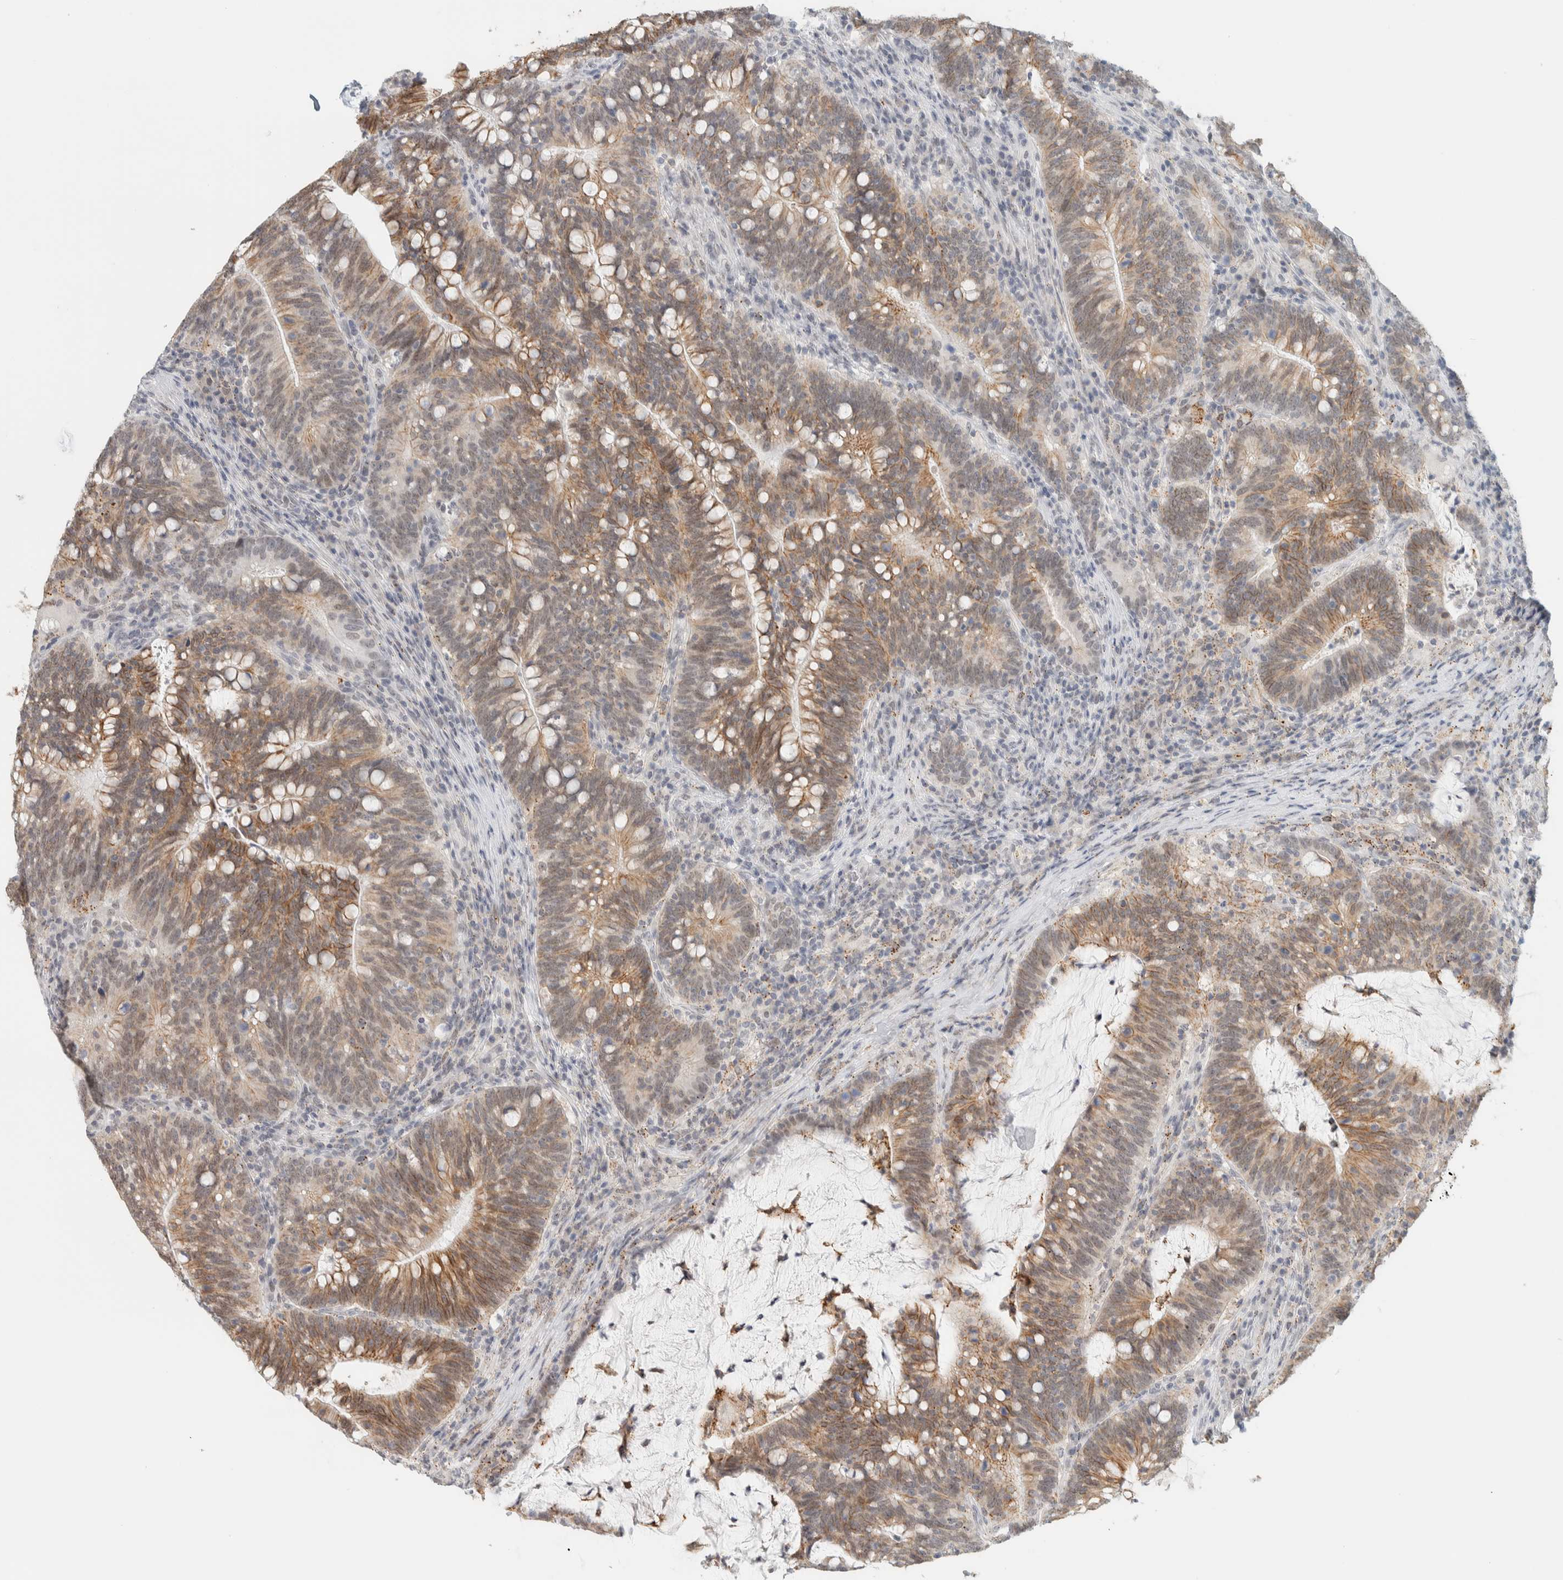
{"staining": {"intensity": "moderate", "quantity": ">75%", "location": "cytoplasmic/membranous"}, "tissue": "colorectal cancer", "cell_type": "Tumor cells", "image_type": "cancer", "snomed": [{"axis": "morphology", "description": "Adenocarcinoma, NOS"}, {"axis": "topography", "description": "Colon"}], "caption": "An image of human adenocarcinoma (colorectal) stained for a protein shows moderate cytoplasmic/membranous brown staining in tumor cells.", "gene": "CDH17", "patient": {"sex": "female", "age": 66}}